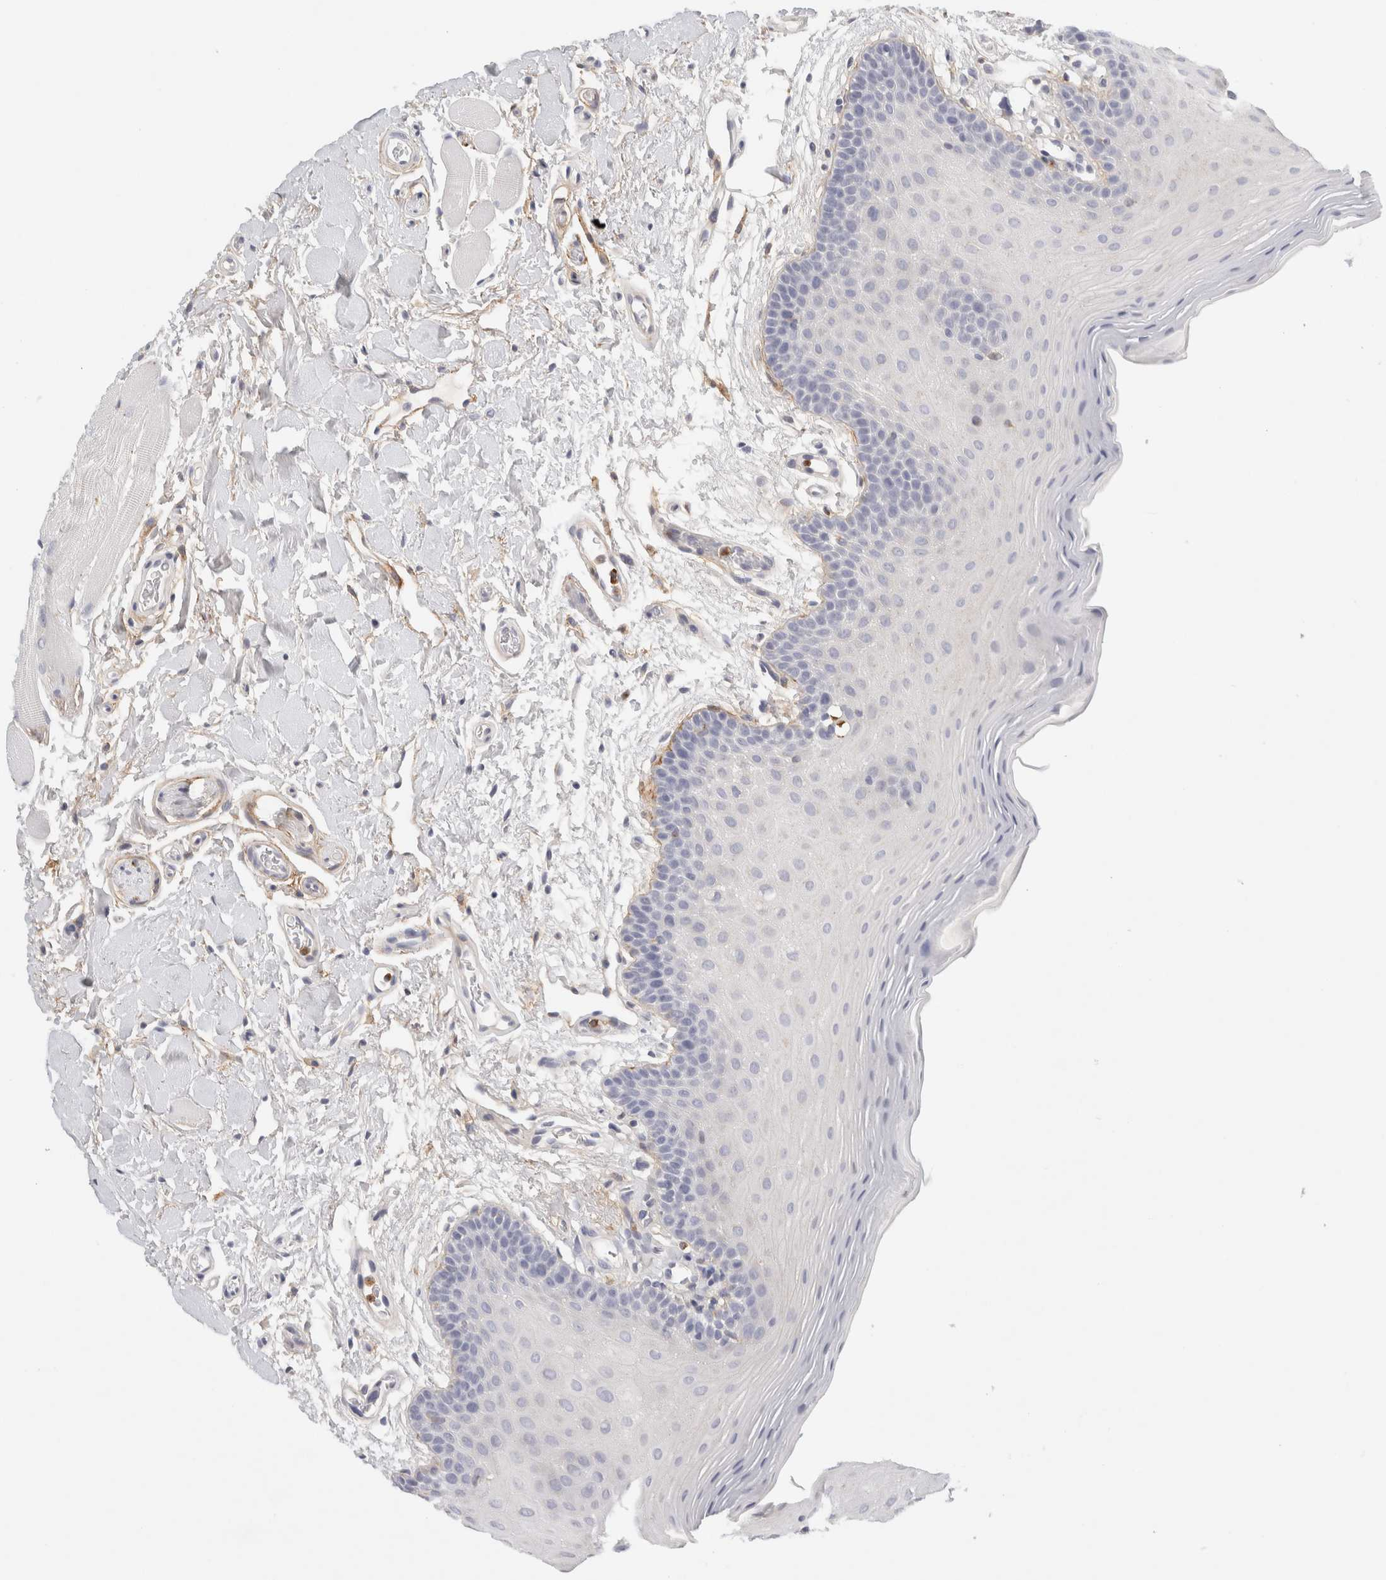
{"staining": {"intensity": "negative", "quantity": "none", "location": "none"}, "tissue": "oral mucosa", "cell_type": "Squamous epithelial cells", "image_type": "normal", "snomed": [{"axis": "morphology", "description": "Normal tissue, NOS"}, {"axis": "topography", "description": "Oral tissue"}], "caption": "The image demonstrates no staining of squamous epithelial cells in normal oral mucosa.", "gene": "FGL2", "patient": {"sex": "male", "age": 62}}